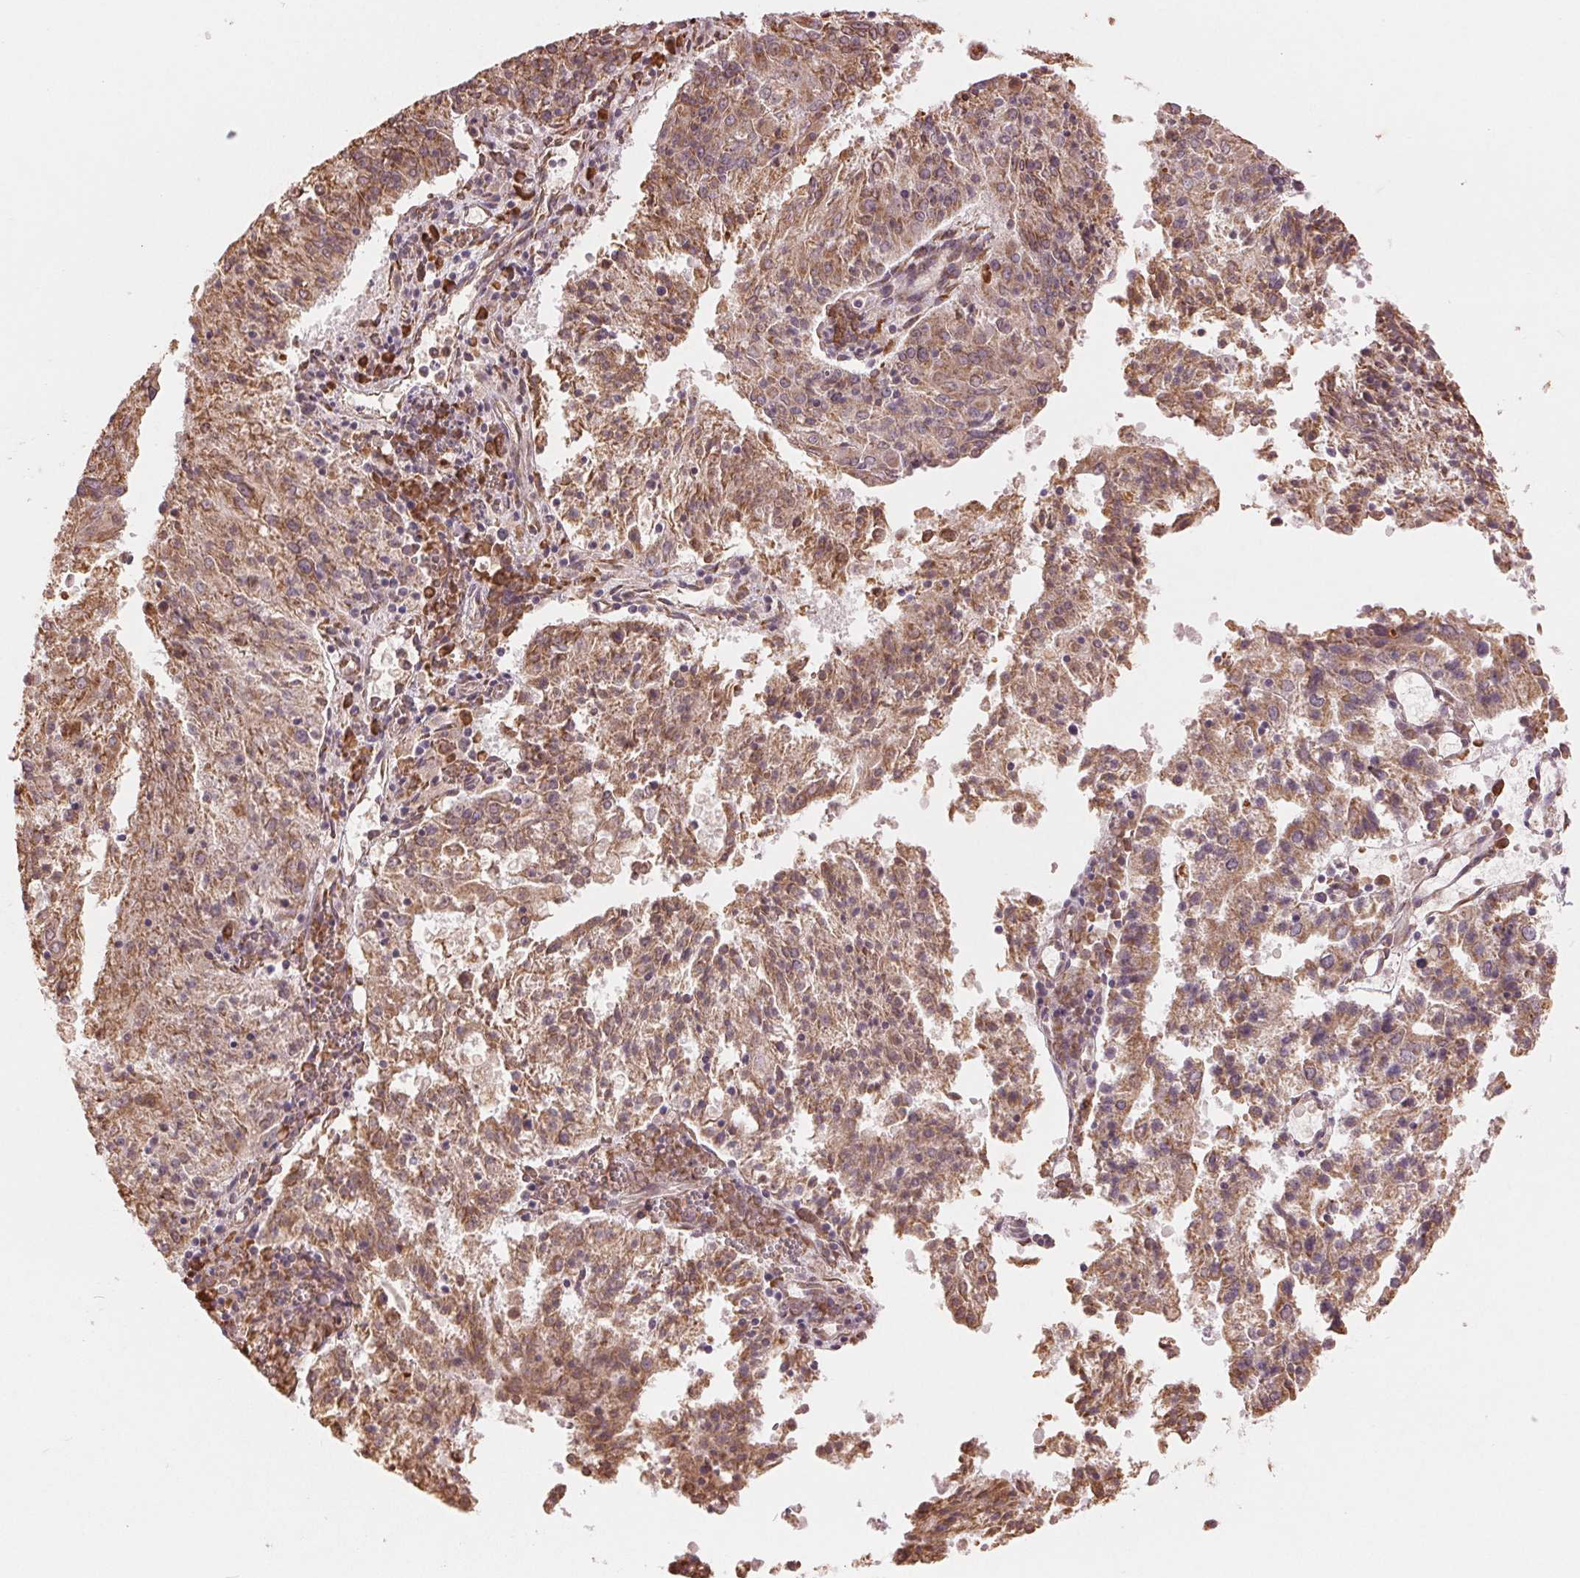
{"staining": {"intensity": "moderate", "quantity": ">75%", "location": "cytoplasmic/membranous"}, "tissue": "endometrial cancer", "cell_type": "Tumor cells", "image_type": "cancer", "snomed": [{"axis": "morphology", "description": "Adenocarcinoma, NOS"}, {"axis": "topography", "description": "Endometrium"}], "caption": "Endometrial adenocarcinoma was stained to show a protein in brown. There is medium levels of moderate cytoplasmic/membranous staining in about >75% of tumor cells. Immunohistochemistry stains the protein of interest in brown and the nuclei are stained blue.", "gene": "SLC20A1", "patient": {"sex": "female", "age": 82}}